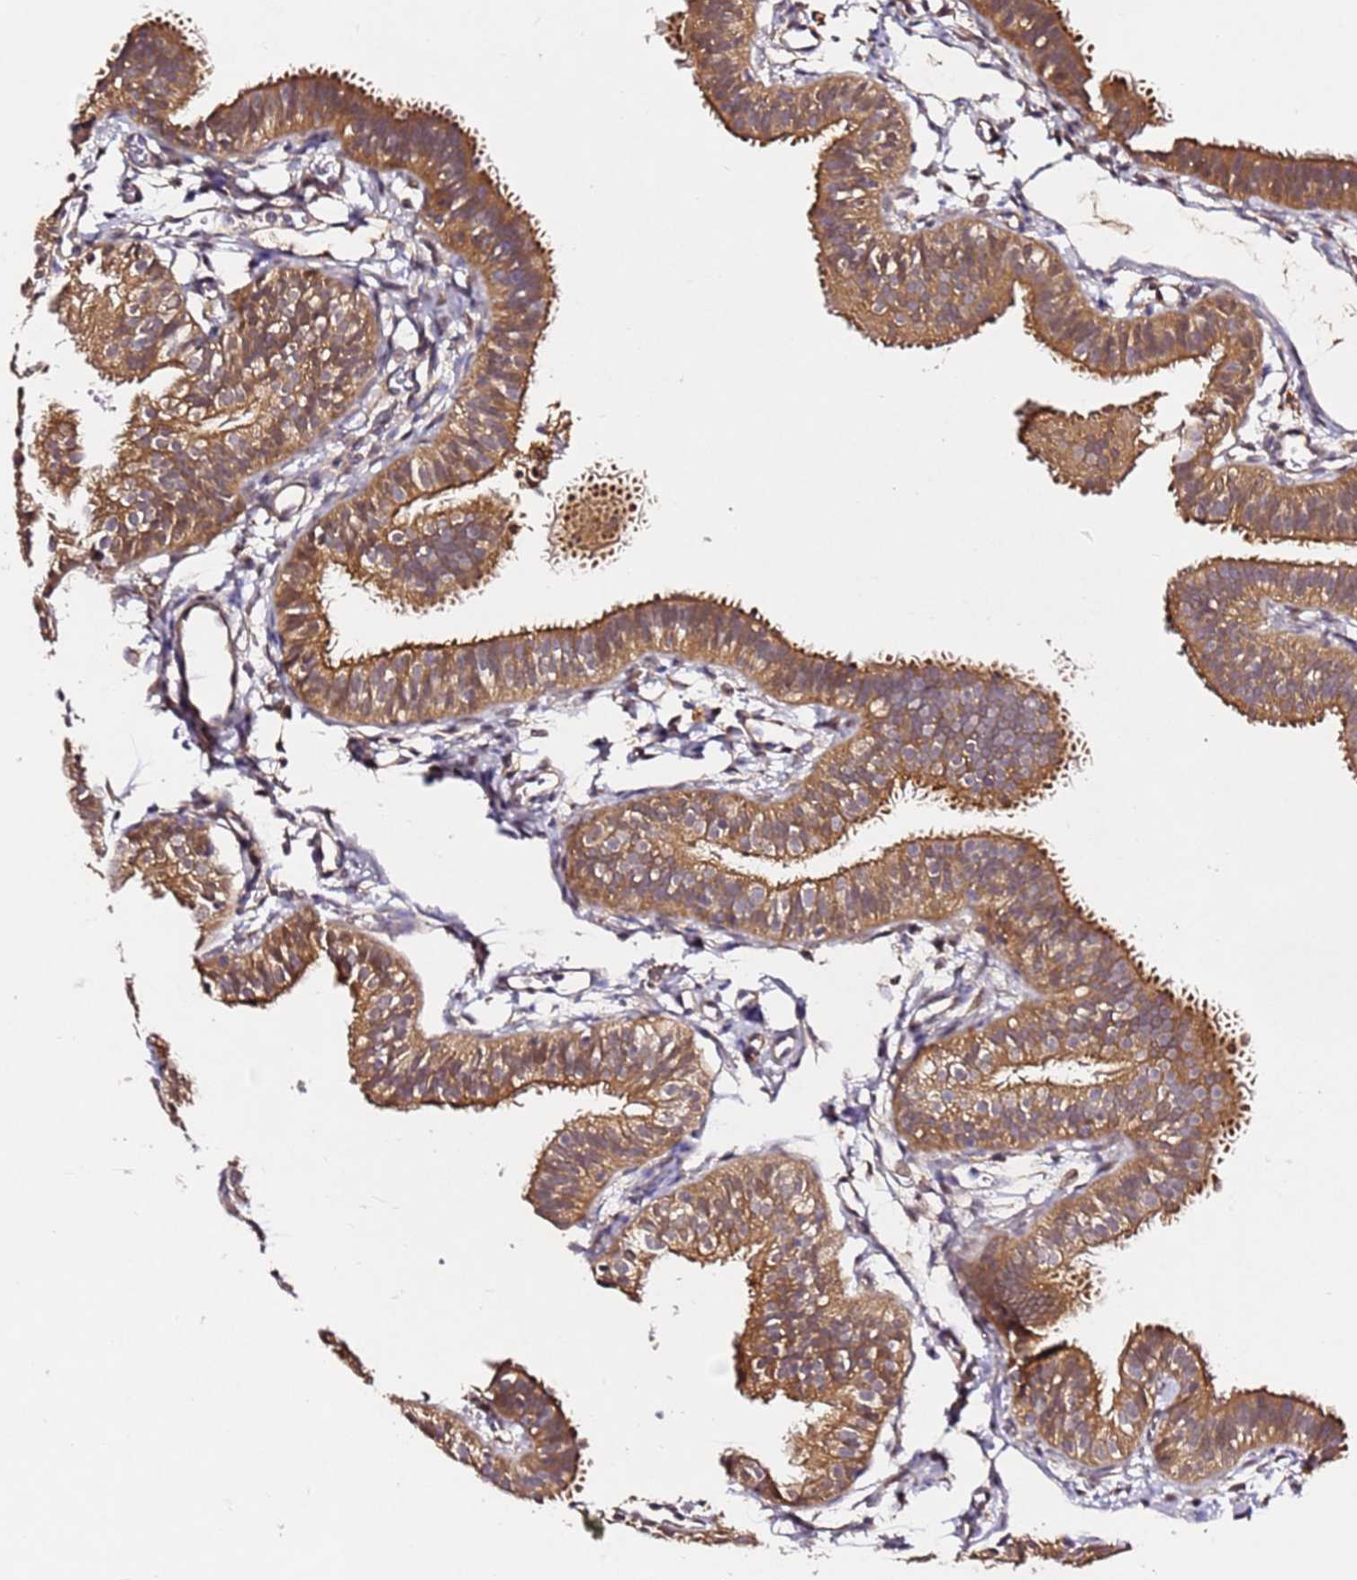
{"staining": {"intensity": "moderate", "quantity": ">75%", "location": "cytoplasmic/membranous"}, "tissue": "fallopian tube", "cell_type": "Glandular cells", "image_type": "normal", "snomed": [{"axis": "morphology", "description": "Normal tissue, NOS"}, {"axis": "topography", "description": "Fallopian tube"}], "caption": "Unremarkable fallopian tube displays moderate cytoplasmic/membranous staining in about >75% of glandular cells, visualized by immunohistochemistry.", "gene": "ALG11", "patient": {"sex": "female", "age": 35}}